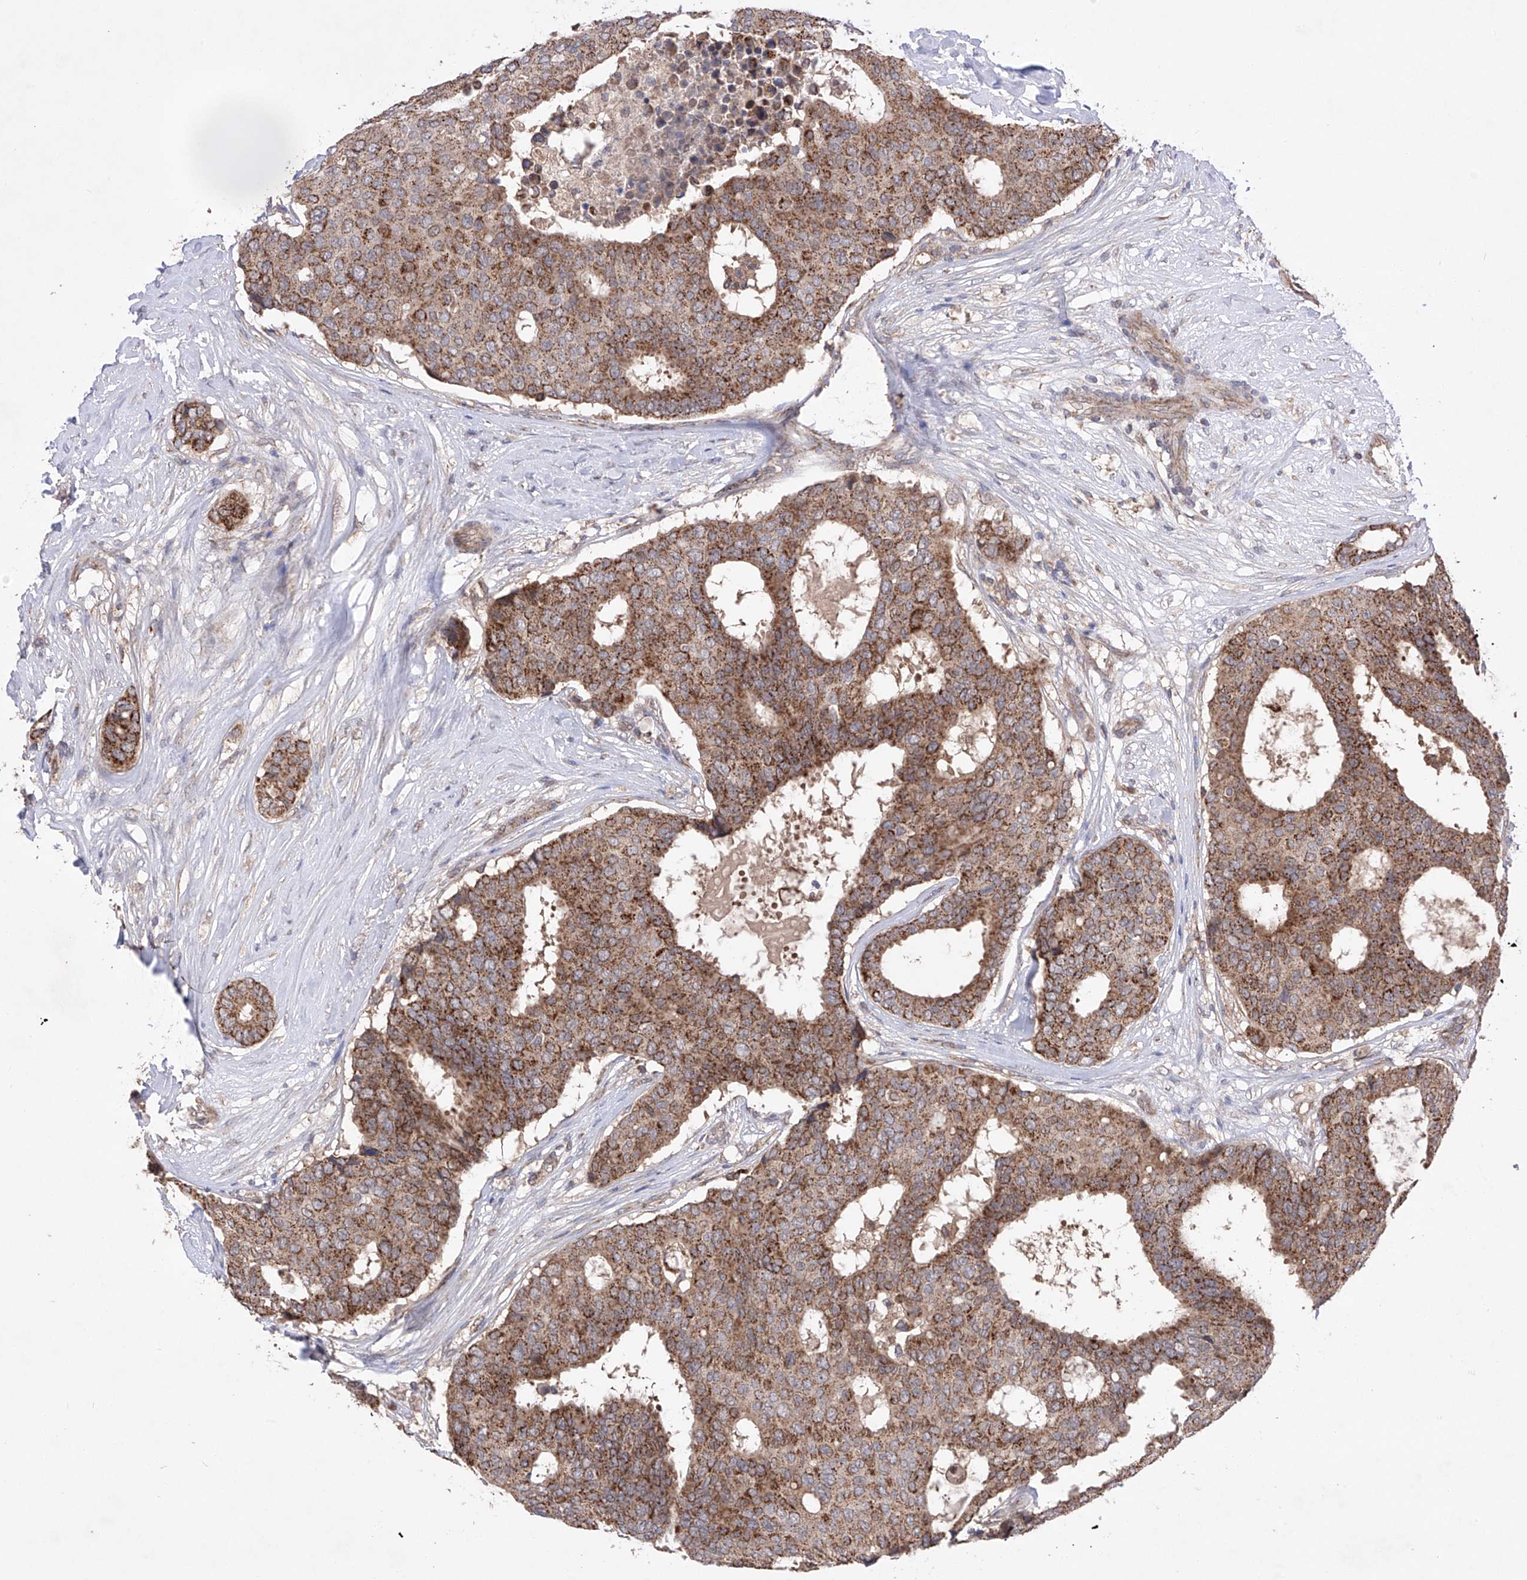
{"staining": {"intensity": "moderate", "quantity": ">75%", "location": "cytoplasmic/membranous"}, "tissue": "breast cancer", "cell_type": "Tumor cells", "image_type": "cancer", "snomed": [{"axis": "morphology", "description": "Duct carcinoma"}, {"axis": "topography", "description": "Breast"}], "caption": "A medium amount of moderate cytoplasmic/membranous expression is identified in approximately >75% of tumor cells in breast infiltrating ductal carcinoma tissue.", "gene": "SDHAF4", "patient": {"sex": "female", "age": 75}}